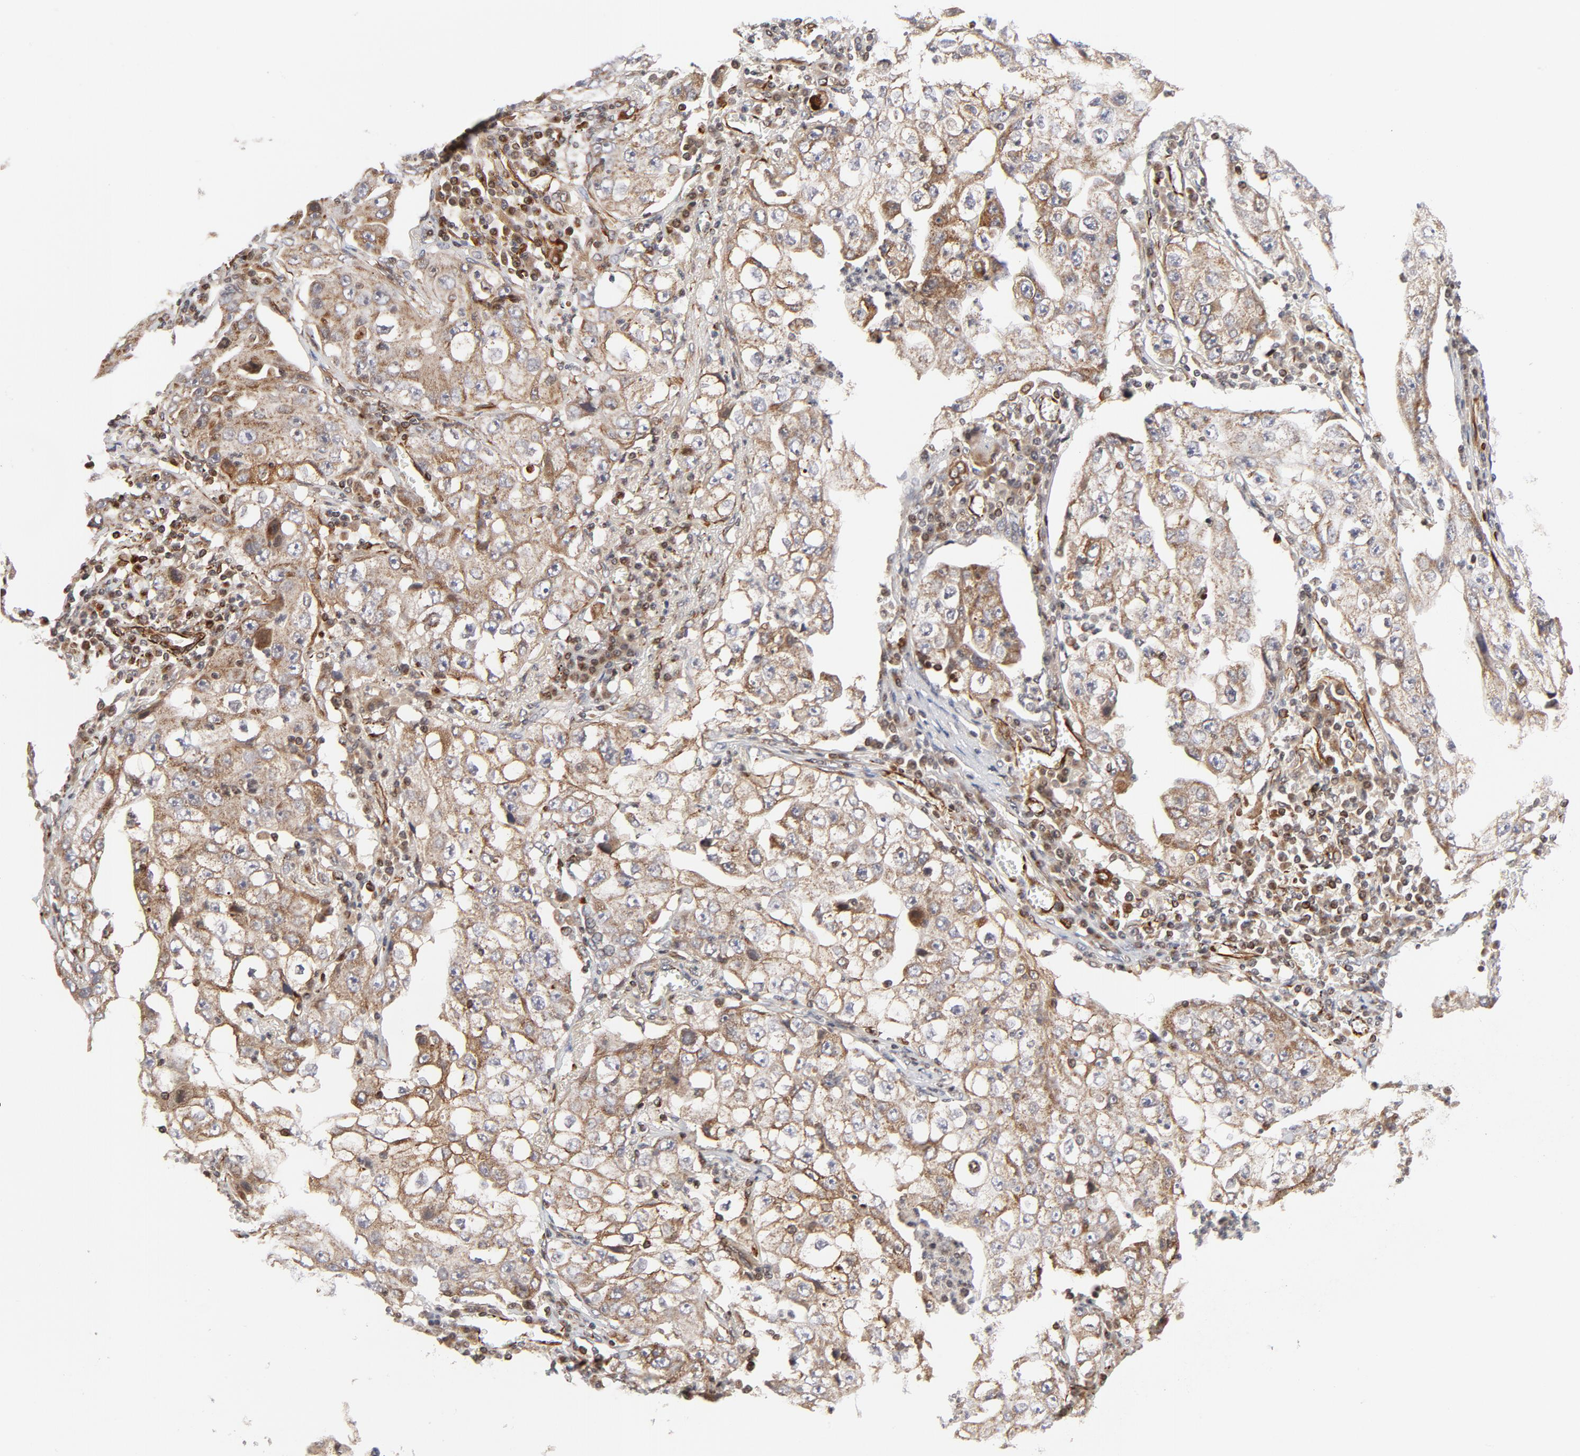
{"staining": {"intensity": "moderate", "quantity": ">75%", "location": "cytoplasmic/membranous"}, "tissue": "lung cancer", "cell_type": "Tumor cells", "image_type": "cancer", "snomed": [{"axis": "morphology", "description": "Squamous cell carcinoma, NOS"}, {"axis": "topography", "description": "Lung"}], "caption": "The micrograph displays staining of lung squamous cell carcinoma, revealing moderate cytoplasmic/membranous protein staining (brown color) within tumor cells.", "gene": "DNAAF2", "patient": {"sex": "male", "age": 64}}